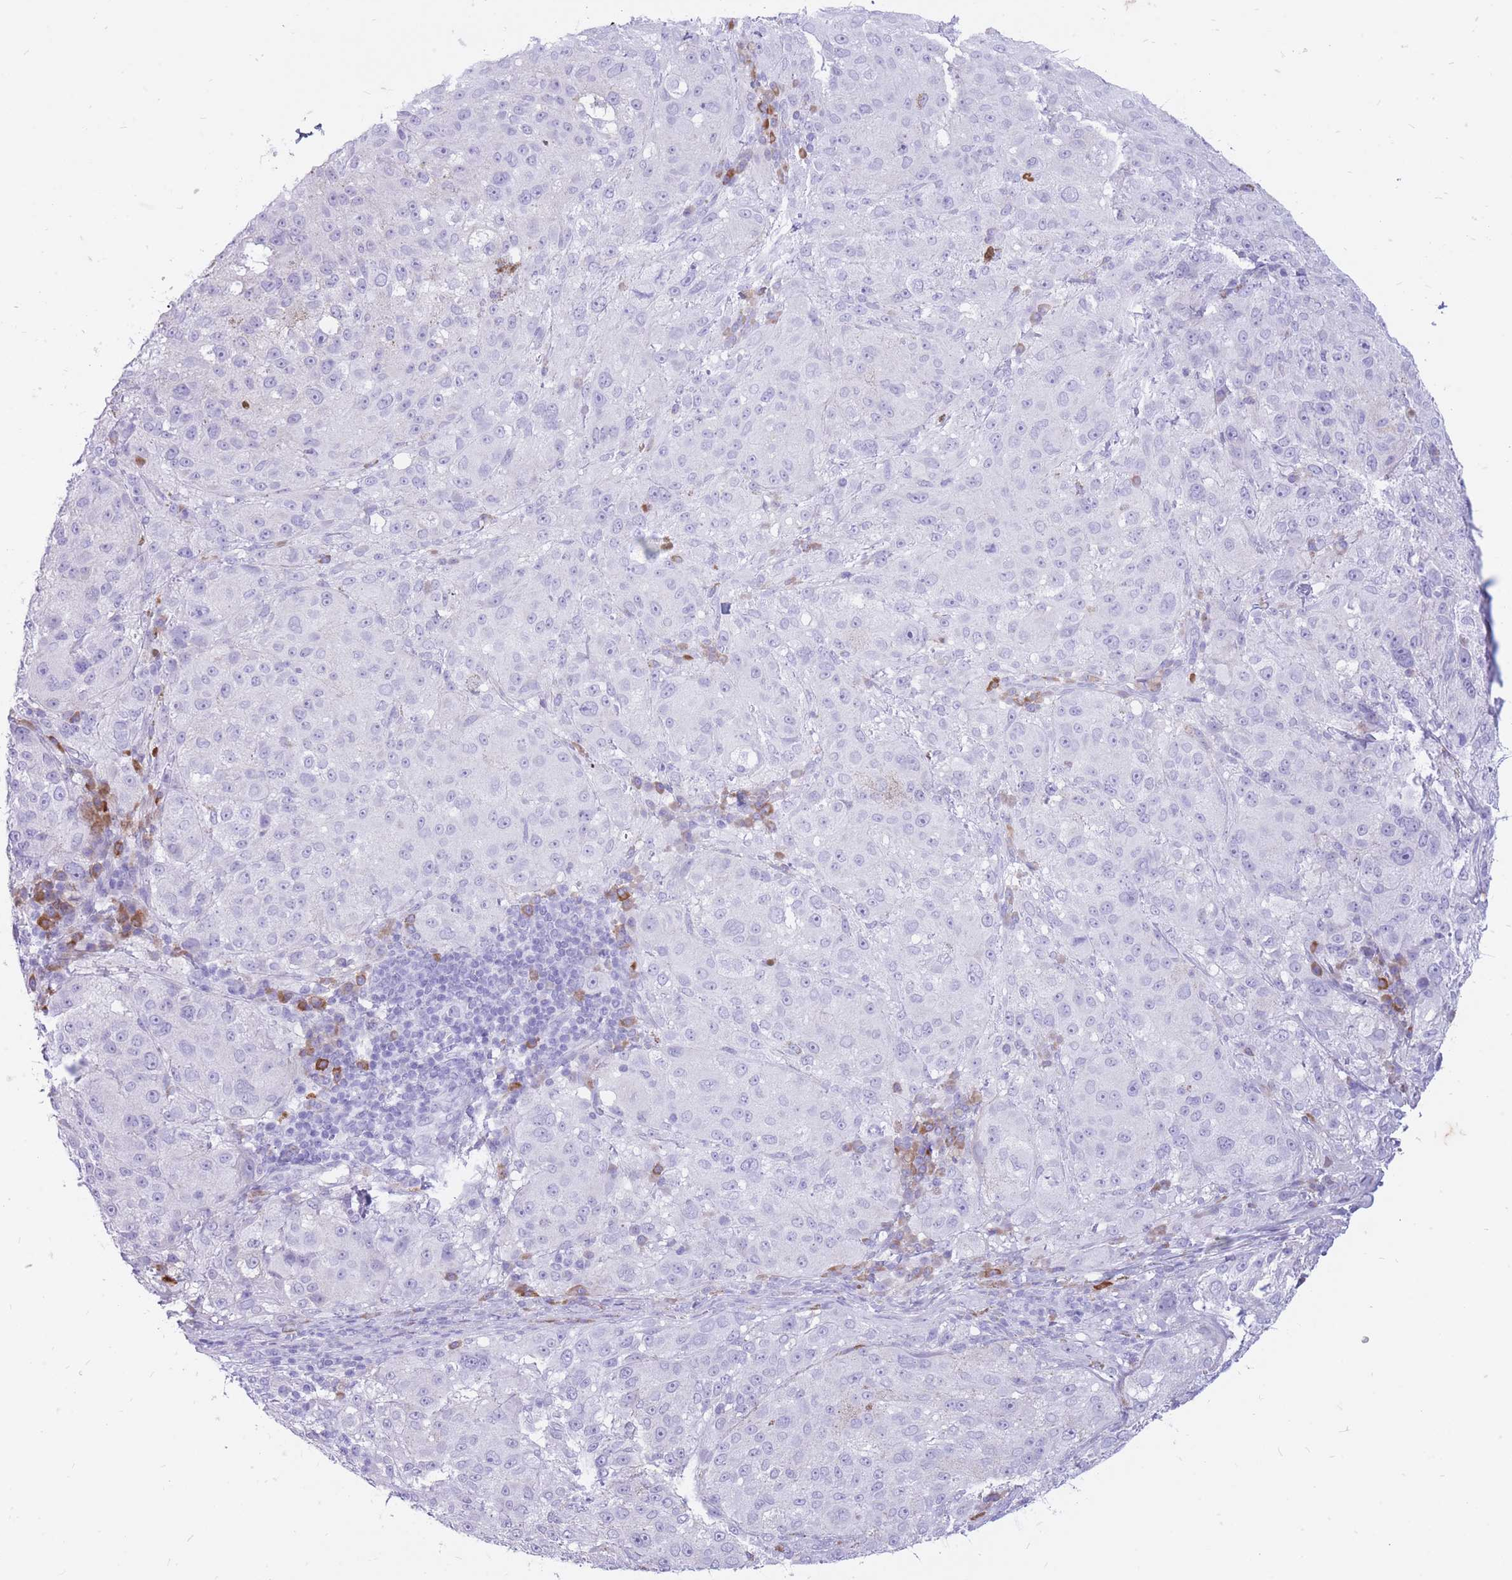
{"staining": {"intensity": "negative", "quantity": "none", "location": "none"}, "tissue": "melanoma", "cell_type": "Tumor cells", "image_type": "cancer", "snomed": [{"axis": "morphology", "description": "Necrosis, NOS"}, {"axis": "morphology", "description": "Malignant melanoma, NOS"}, {"axis": "topography", "description": "Skin"}], "caption": "Immunohistochemistry (IHC) of malignant melanoma exhibits no expression in tumor cells. (Brightfield microscopy of DAB immunohistochemistry at high magnification).", "gene": "ZFP37", "patient": {"sex": "female", "age": 87}}